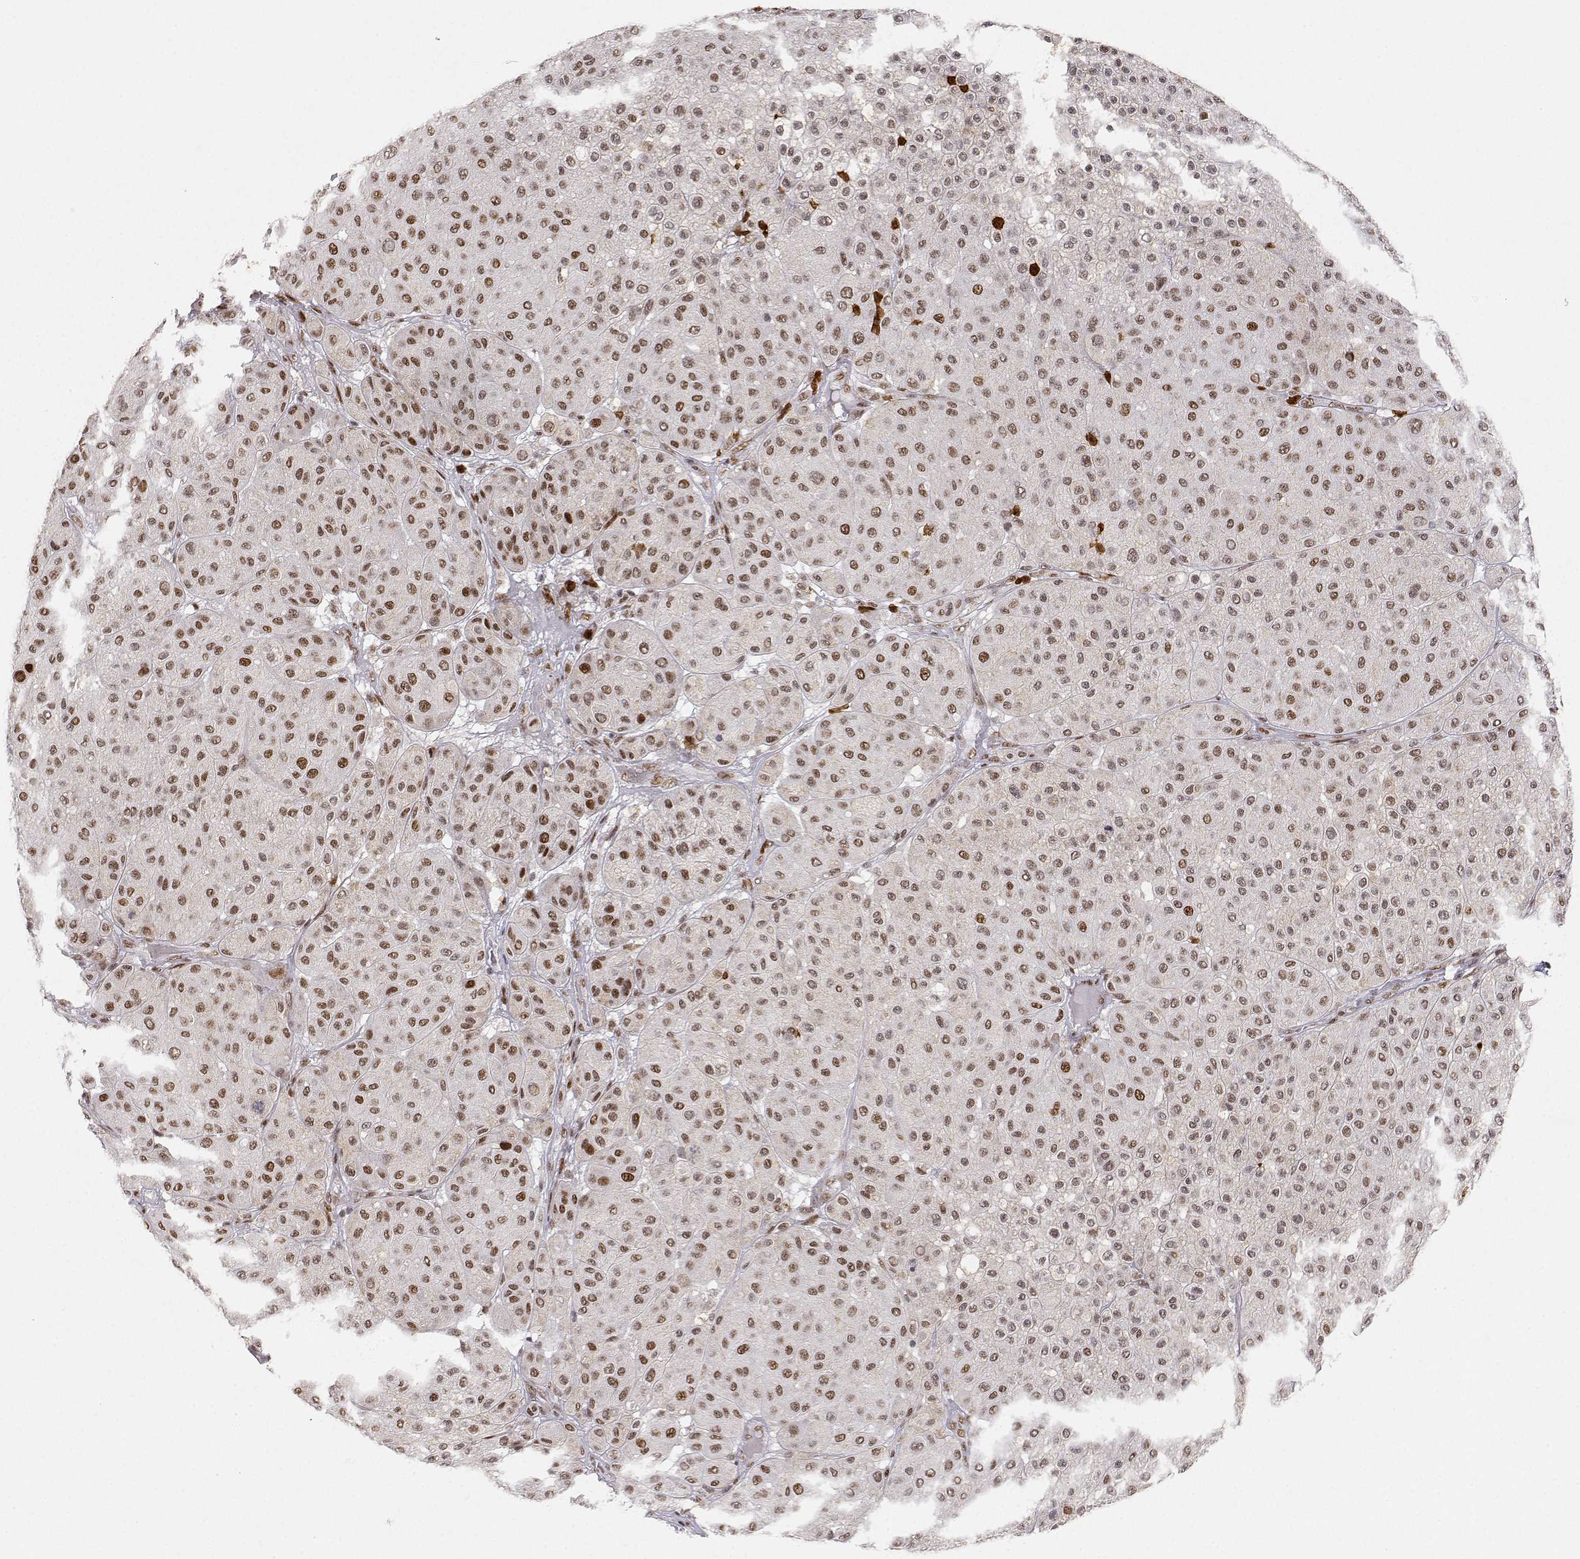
{"staining": {"intensity": "moderate", "quantity": ">75%", "location": "nuclear"}, "tissue": "melanoma", "cell_type": "Tumor cells", "image_type": "cancer", "snomed": [{"axis": "morphology", "description": "Malignant melanoma, Metastatic site"}, {"axis": "topography", "description": "Smooth muscle"}], "caption": "IHC of malignant melanoma (metastatic site) demonstrates medium levels of moderate nuclear expression in approximately >75% of tumor cells. Immunohistochemistry stains the protein of interest in brown and the nuclei are stained blue.", "gene": "RSF1", "patient": {"sex": "male", "age": 41}}